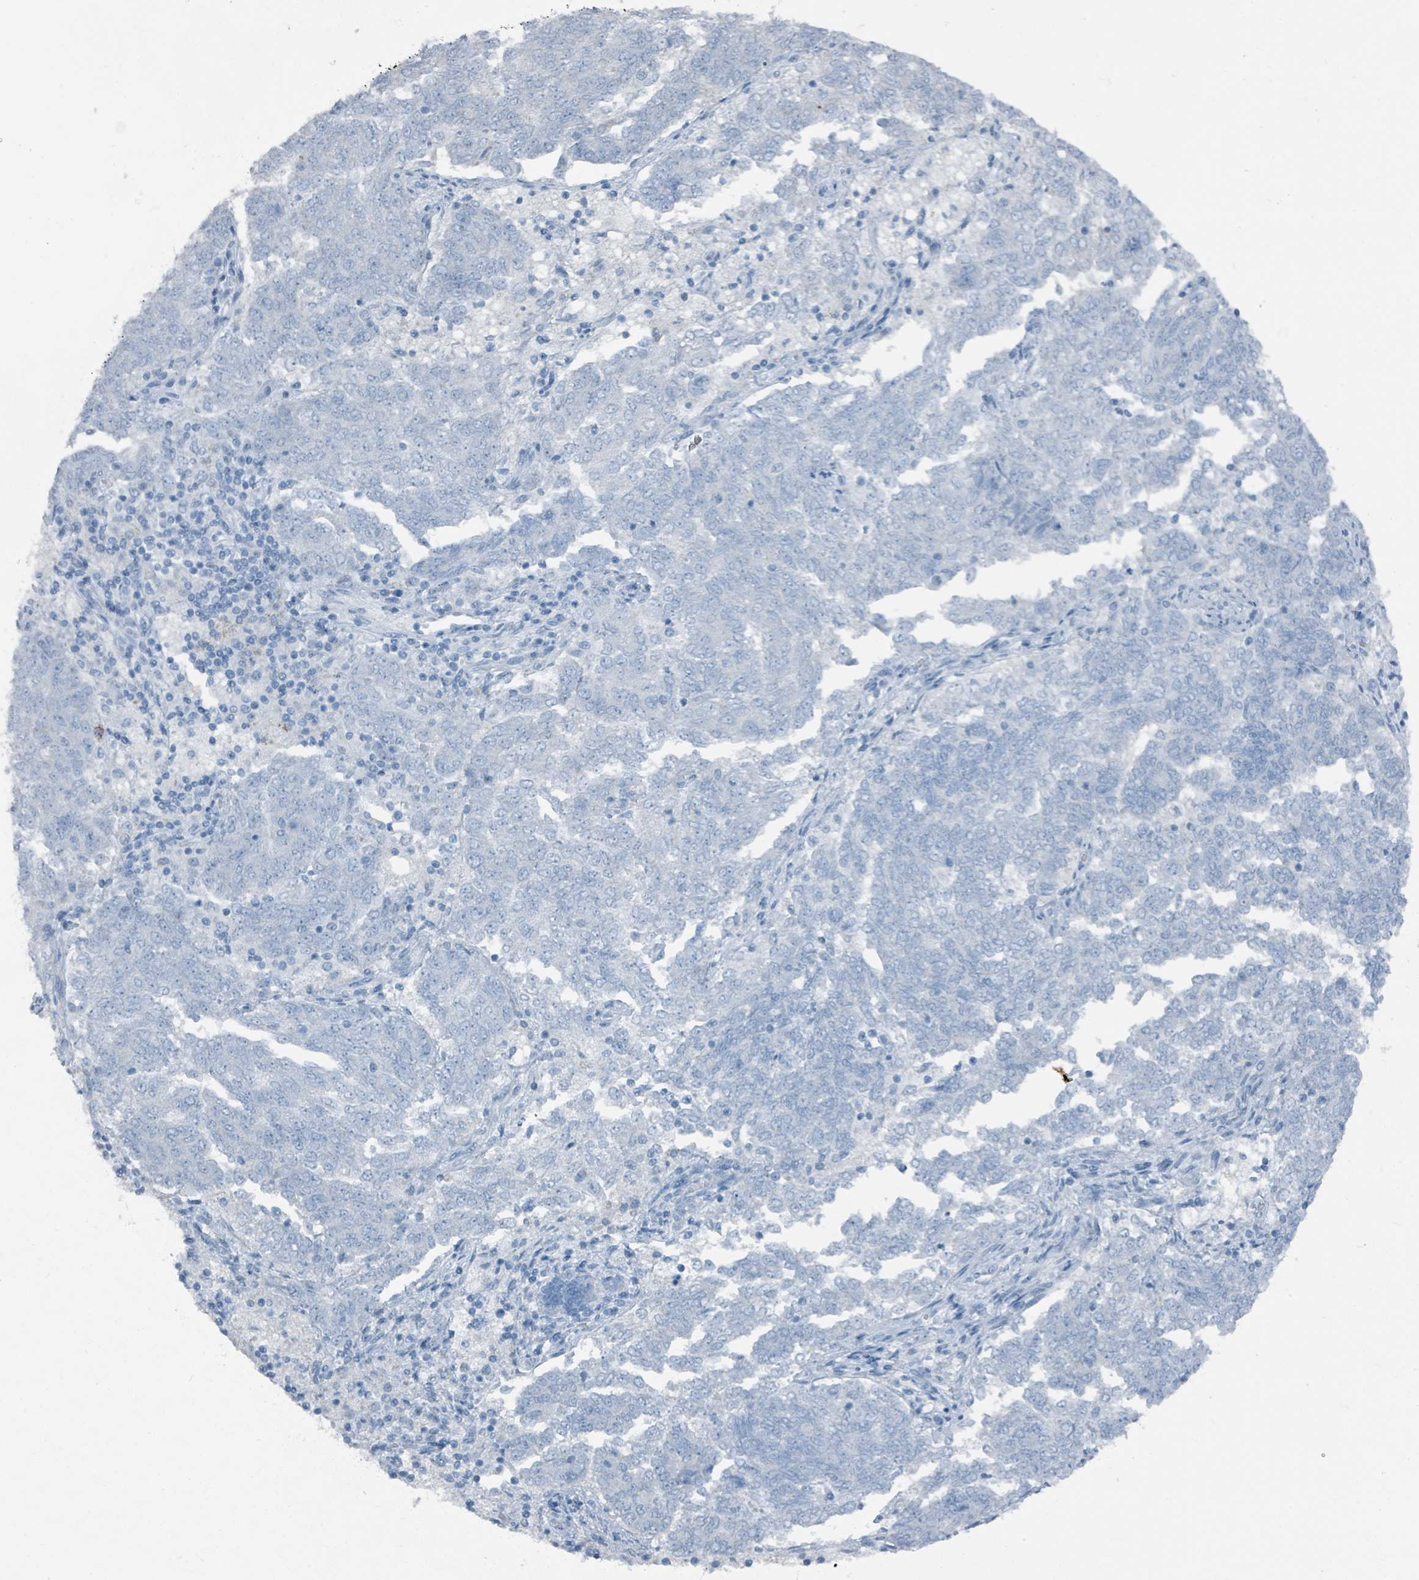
{"staining": {"intensity": "negative", "quantity": "none", "location": "none"}, "tissue": "endometrial cancer", "cell_type": "Tumor cells", "image_type": "cancer", "snomed": [{"axis": "morphology", "description": "Adenocarcinoma, NOS"}, {"axis": "topography", "description": "Endometrium"}], "caption": "Endometrial adenocarcinoma stained for a protein using IHC demonstrates no positivity tumor cells.", "gene": "GAMT", "patient": {"sex": "female", "age": 80}}